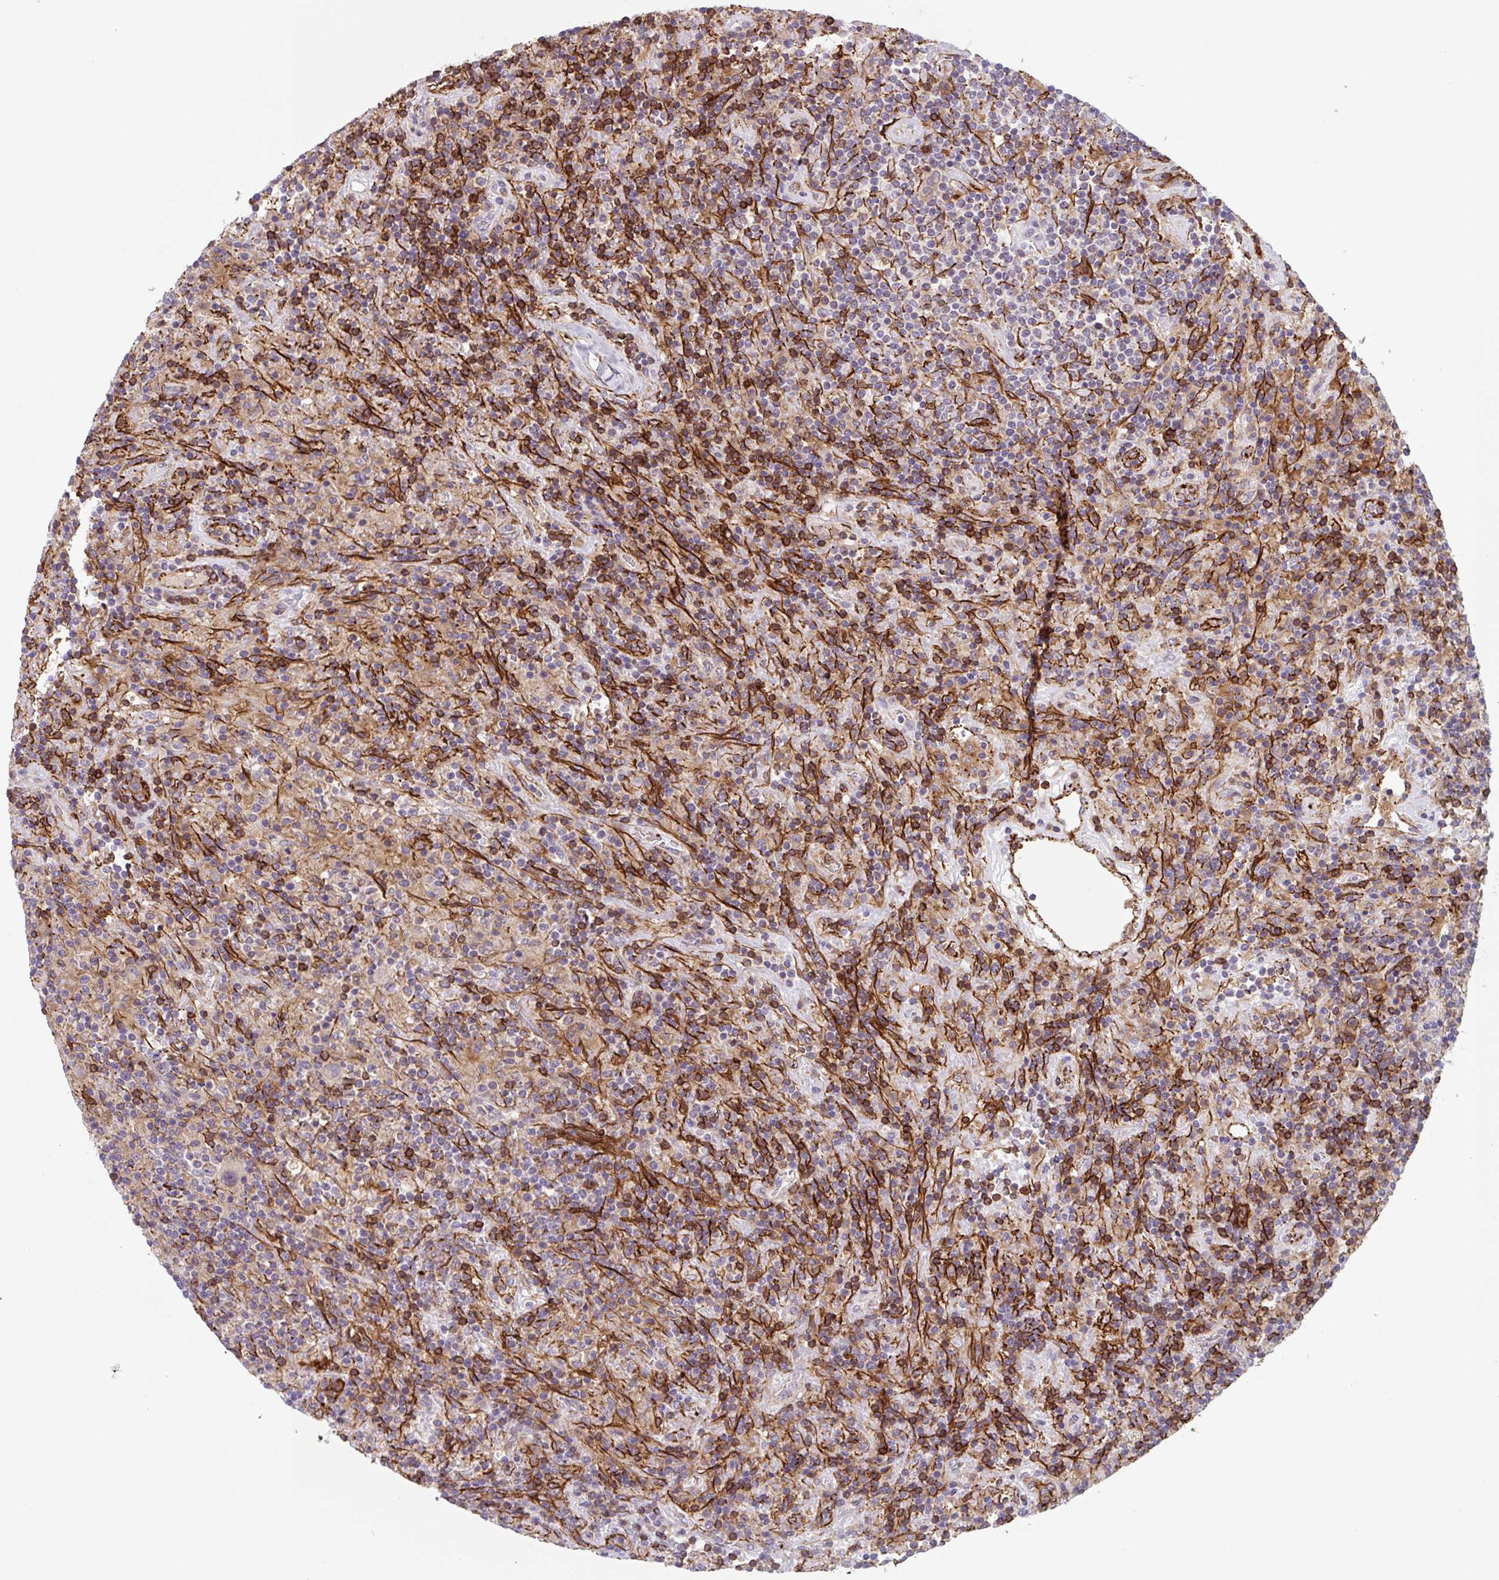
{"staining": {"intensity": "negative", "quantity": "none", "location": "none"}, "tissue": "lymphoma", "cell_type": "Tumor cells", "image_type": "cancer", "snomed": [{"axis": "morphology", "description": "Hodgkin's disease, NOS"}, {"axis": "topography", "description": "Lymph node"}], "caption": "Micrograph shows no significant protein positivity in tumor cells of Hodgkin's disease.", "gene": "DHFR2", "patient": {"sex": "male", "age": 70}}